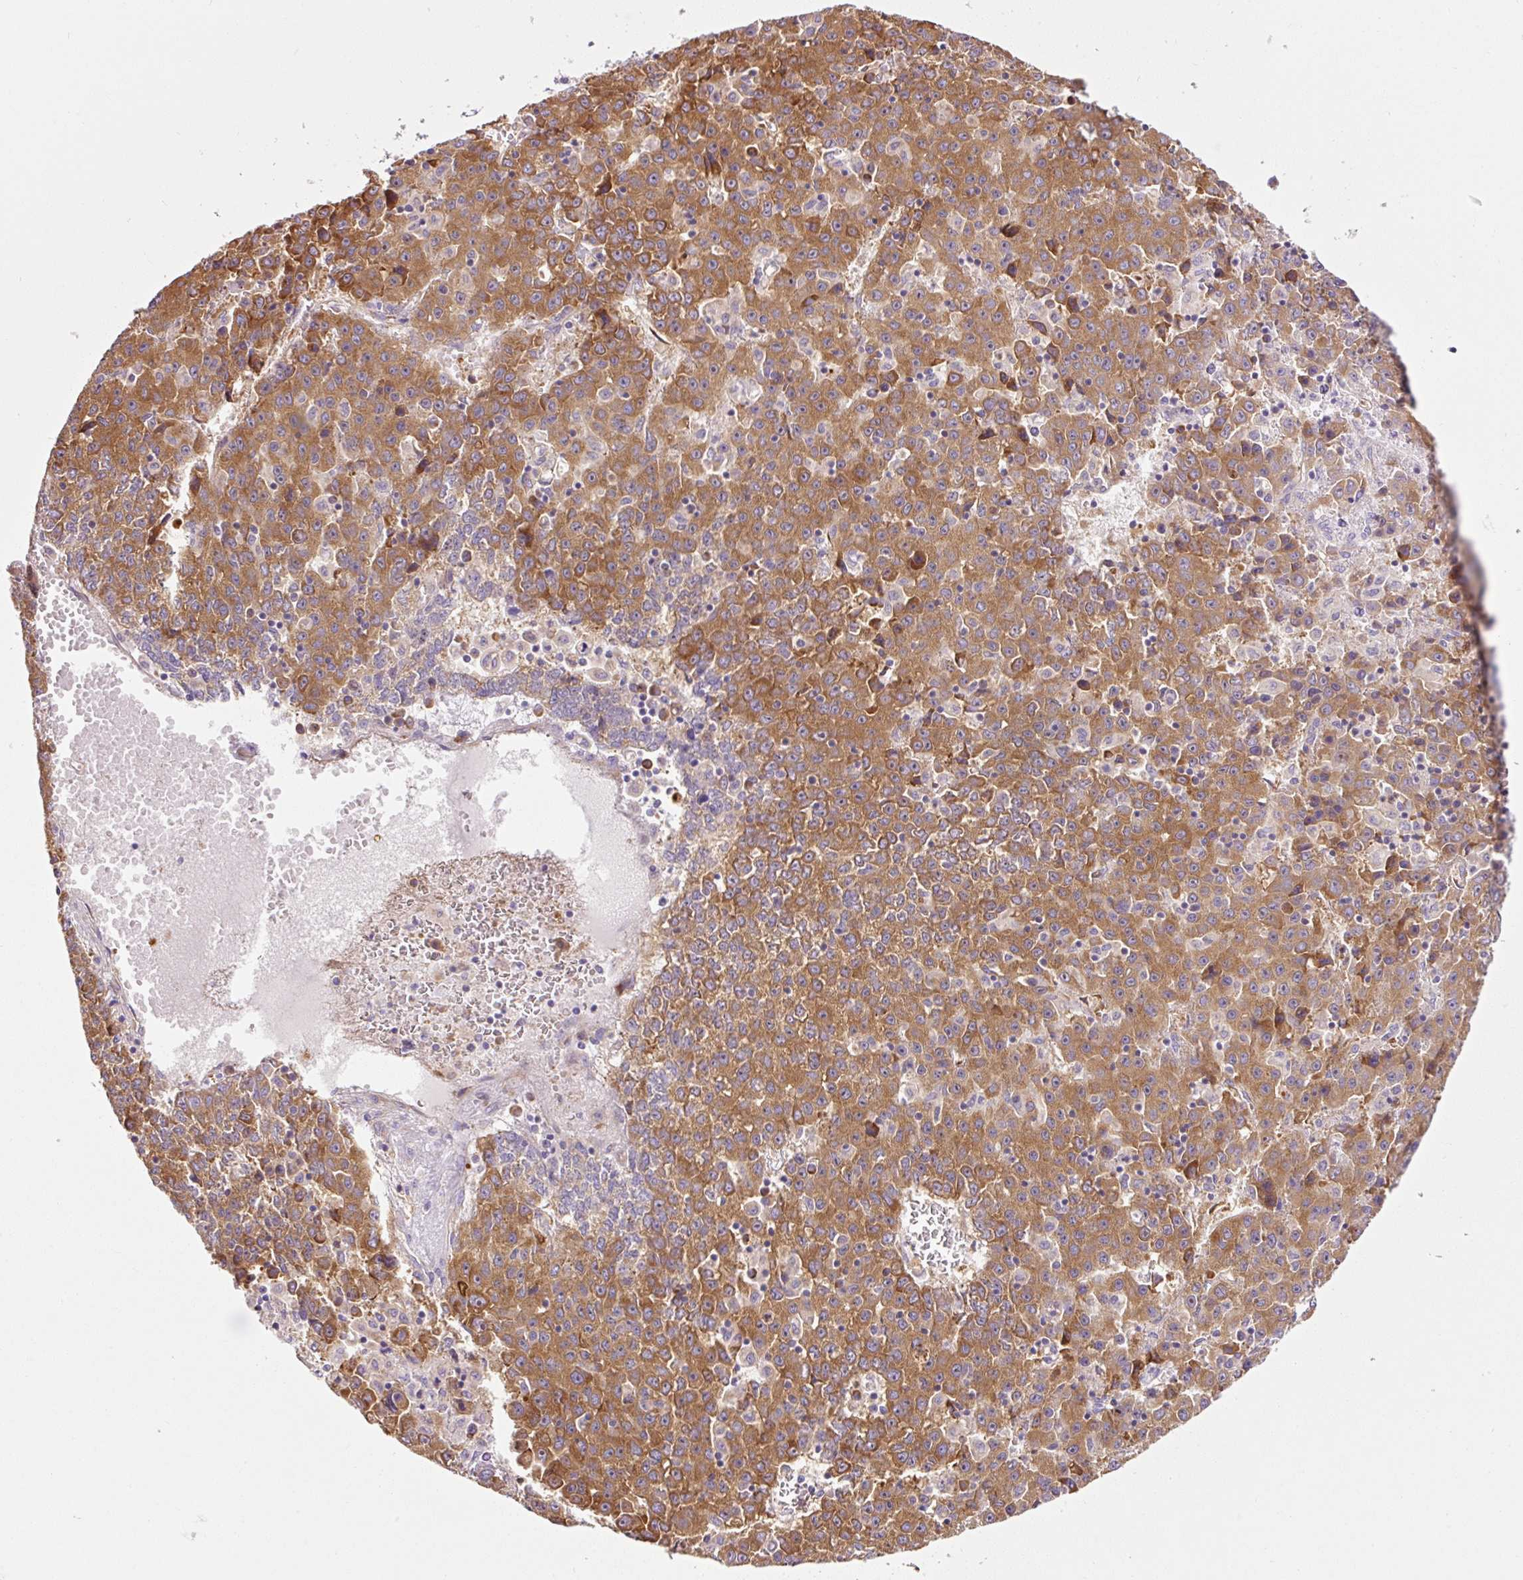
{"staining": {"intensity": "strong", "quantity": ">75%", "location": "cytoplasmic/membranous"}, "tissue": "liver cancer", "cell_type": "Tumor cells", "image_type": "cancer", "snomed": [{"axis": "morphology", "description": "Carcinoma, Hepatocellular, NOS"}, {"axis": "topography", "description": "Liver"}], "caption": "Immunohistochemistry photomicrograph of human liver cancer (hepatocellular carcinoma) stained for a protein (brown), which exhibits high levels of strong cytoplasmic/membranous expression in about >75% of tumor cells.", "gene": "RPL10A", "patient": {"sex": "female", "age": 53}}